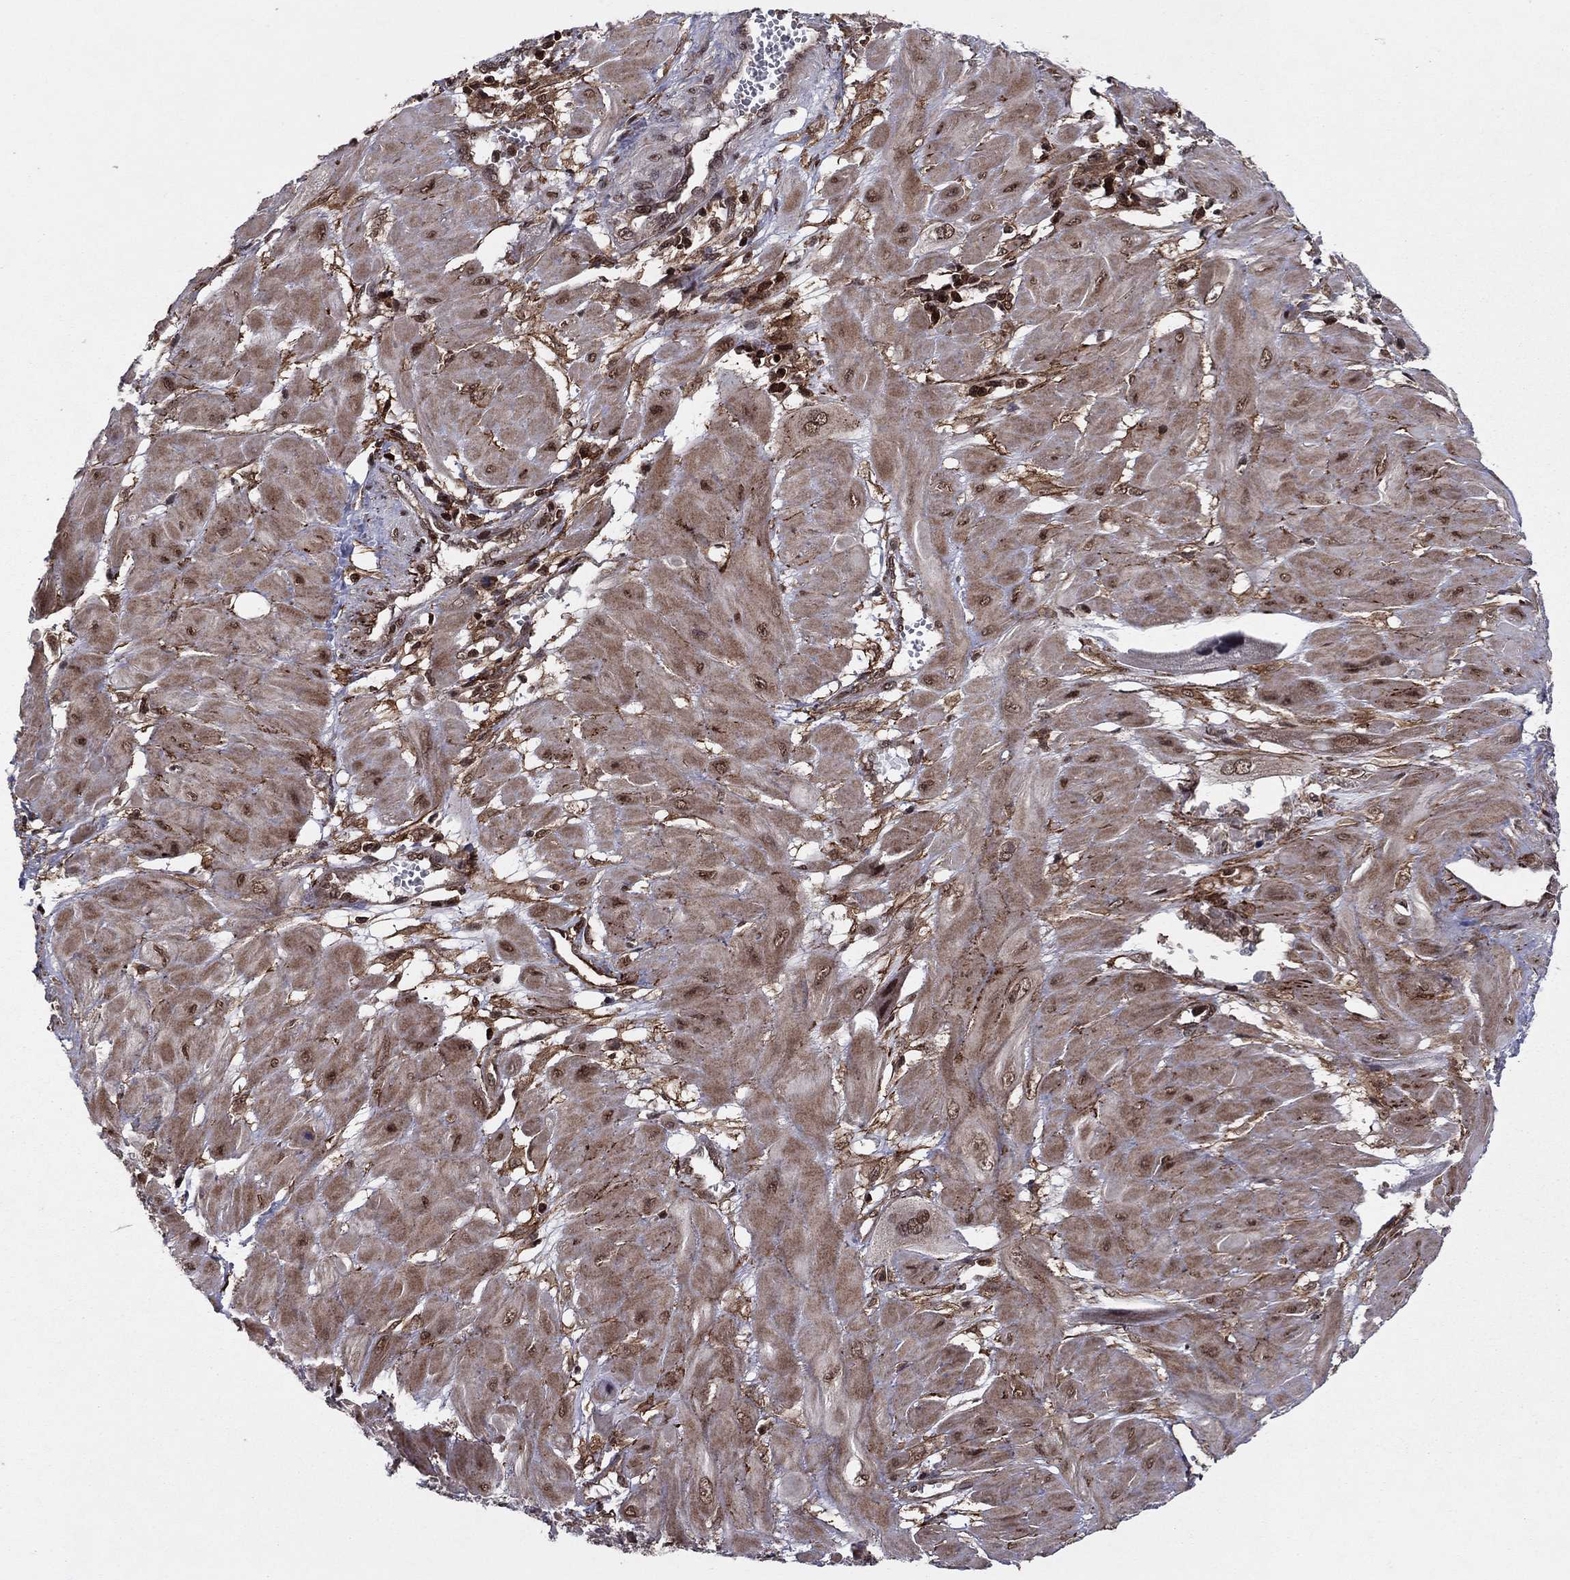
{"staining": {"intensity": "strong", "quantity": "<25%", "location": "cytoplasmic/membranous,nuclear"}, "tissue": "cervical cancer", "cell_type": "Tumor cells", "image_type": "cancer", "snomed": [{"axis": "morphology", "description": "Squamous cell carcinoma, NOS"}, {"axis": "topography", "description": "Cervix"}], "caption": "High-magnification brightfield microscopy of cervical squamous cell carcinoma stained with DAB (brown) and counterstained with hematoxylin (blue). tumor cells exhibit strong cytoplasmic/membranous and nuclear expression is seen in approximately<25% of cells.", "gene": "SSX2IP", "patient": {"sex": "female", "age": 34}}